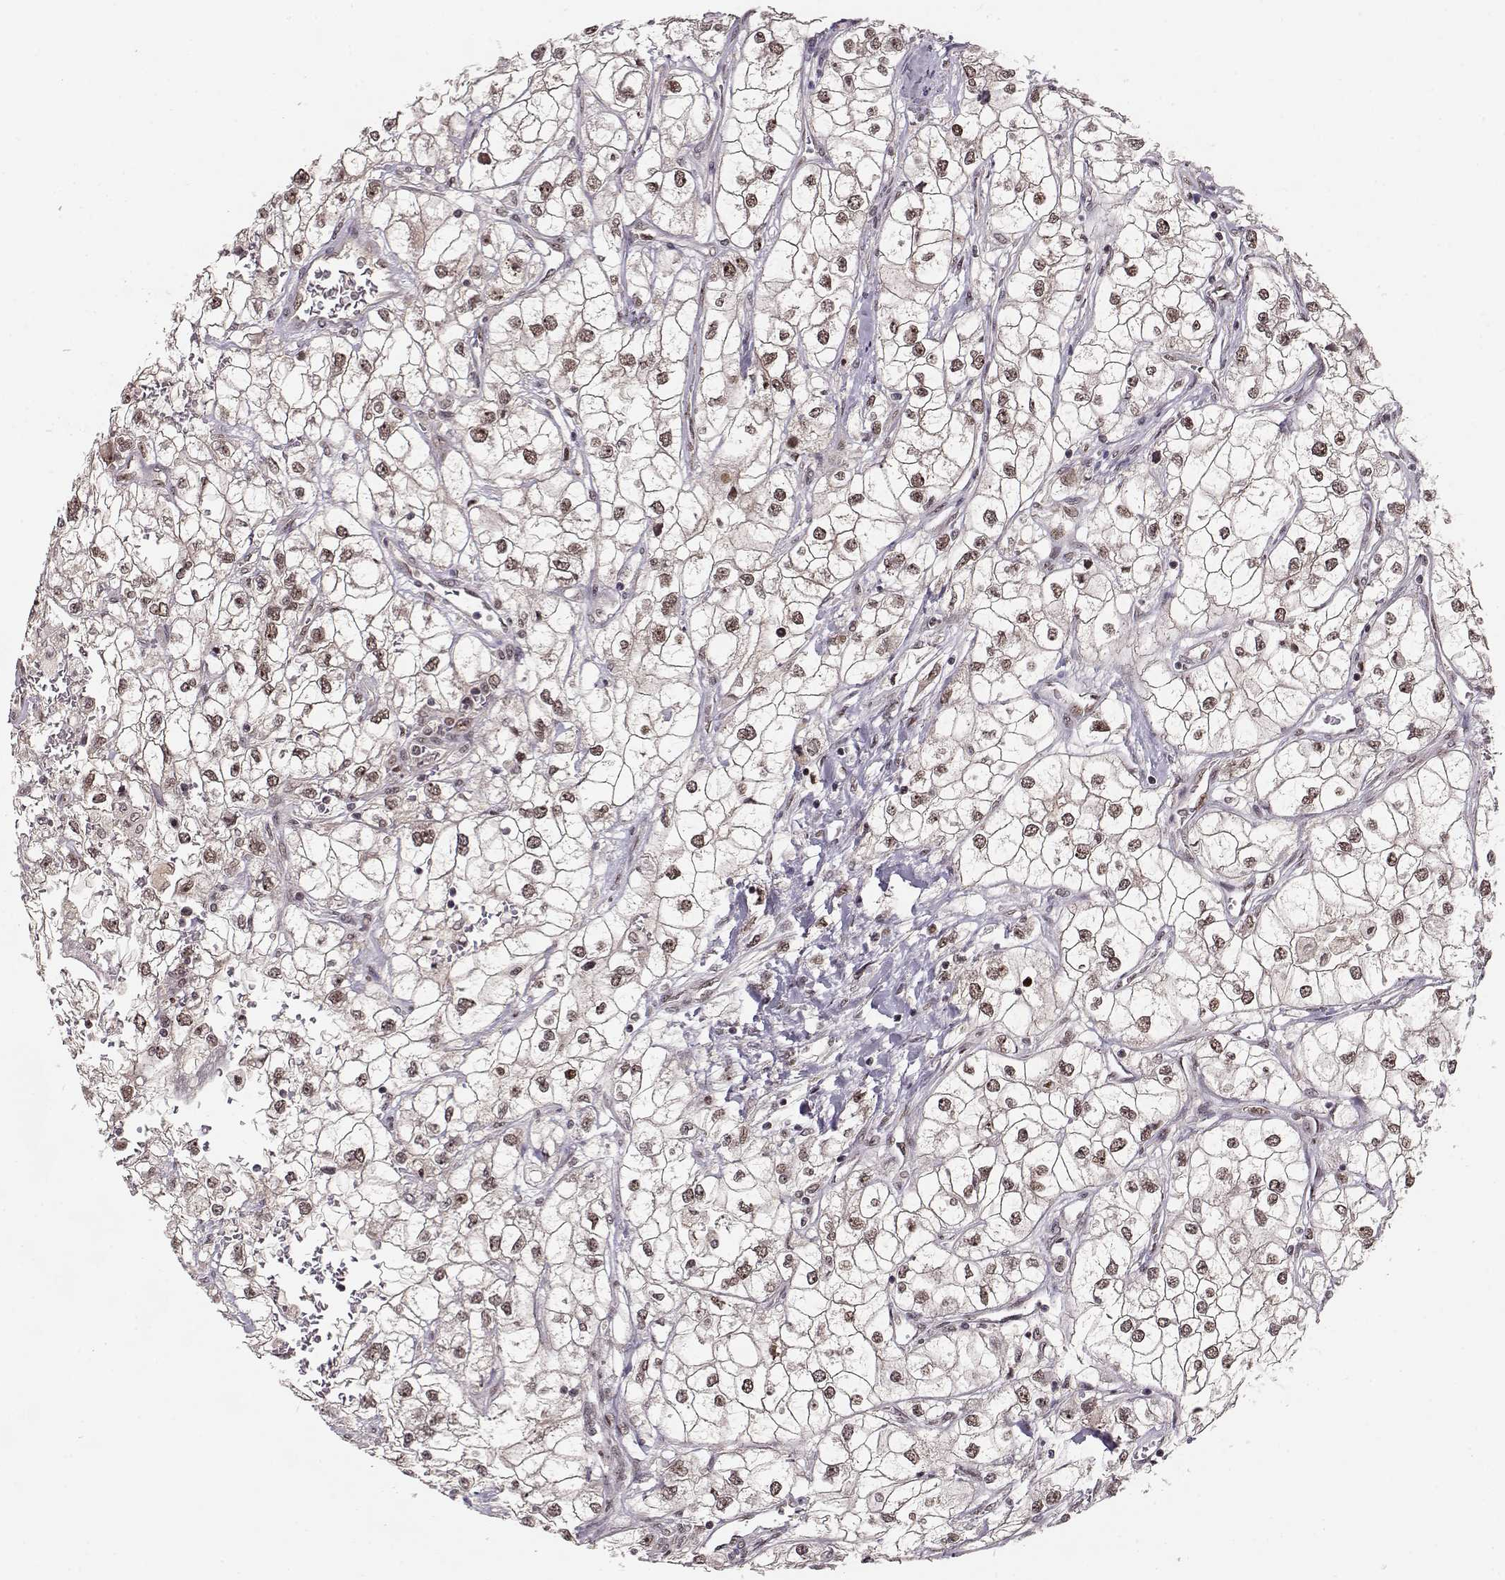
{"staining": {"intensity": "weak", "quantity": ">75%", "location": "nuclear"}, "tissue": "renal cancer", "cell_type": "Tumor cells", "image_type": "cancer", "snomed": [{"axis": "morphology", "description": "Adenocarcinoma, NOS"}, {"axis": "topography", "description": "Kidney"}], "caption": "Tumor cells exhibit low levels of weak nuclear positivity in about >75% of cells in renal adenocarcinoma. (Stains: DAB in brown, nuclei in blue, Microscopy: brightfield microscopy at high magnification).", "gene": "CSNK2A1", "patient": {"sex": "male", "age": 59}}